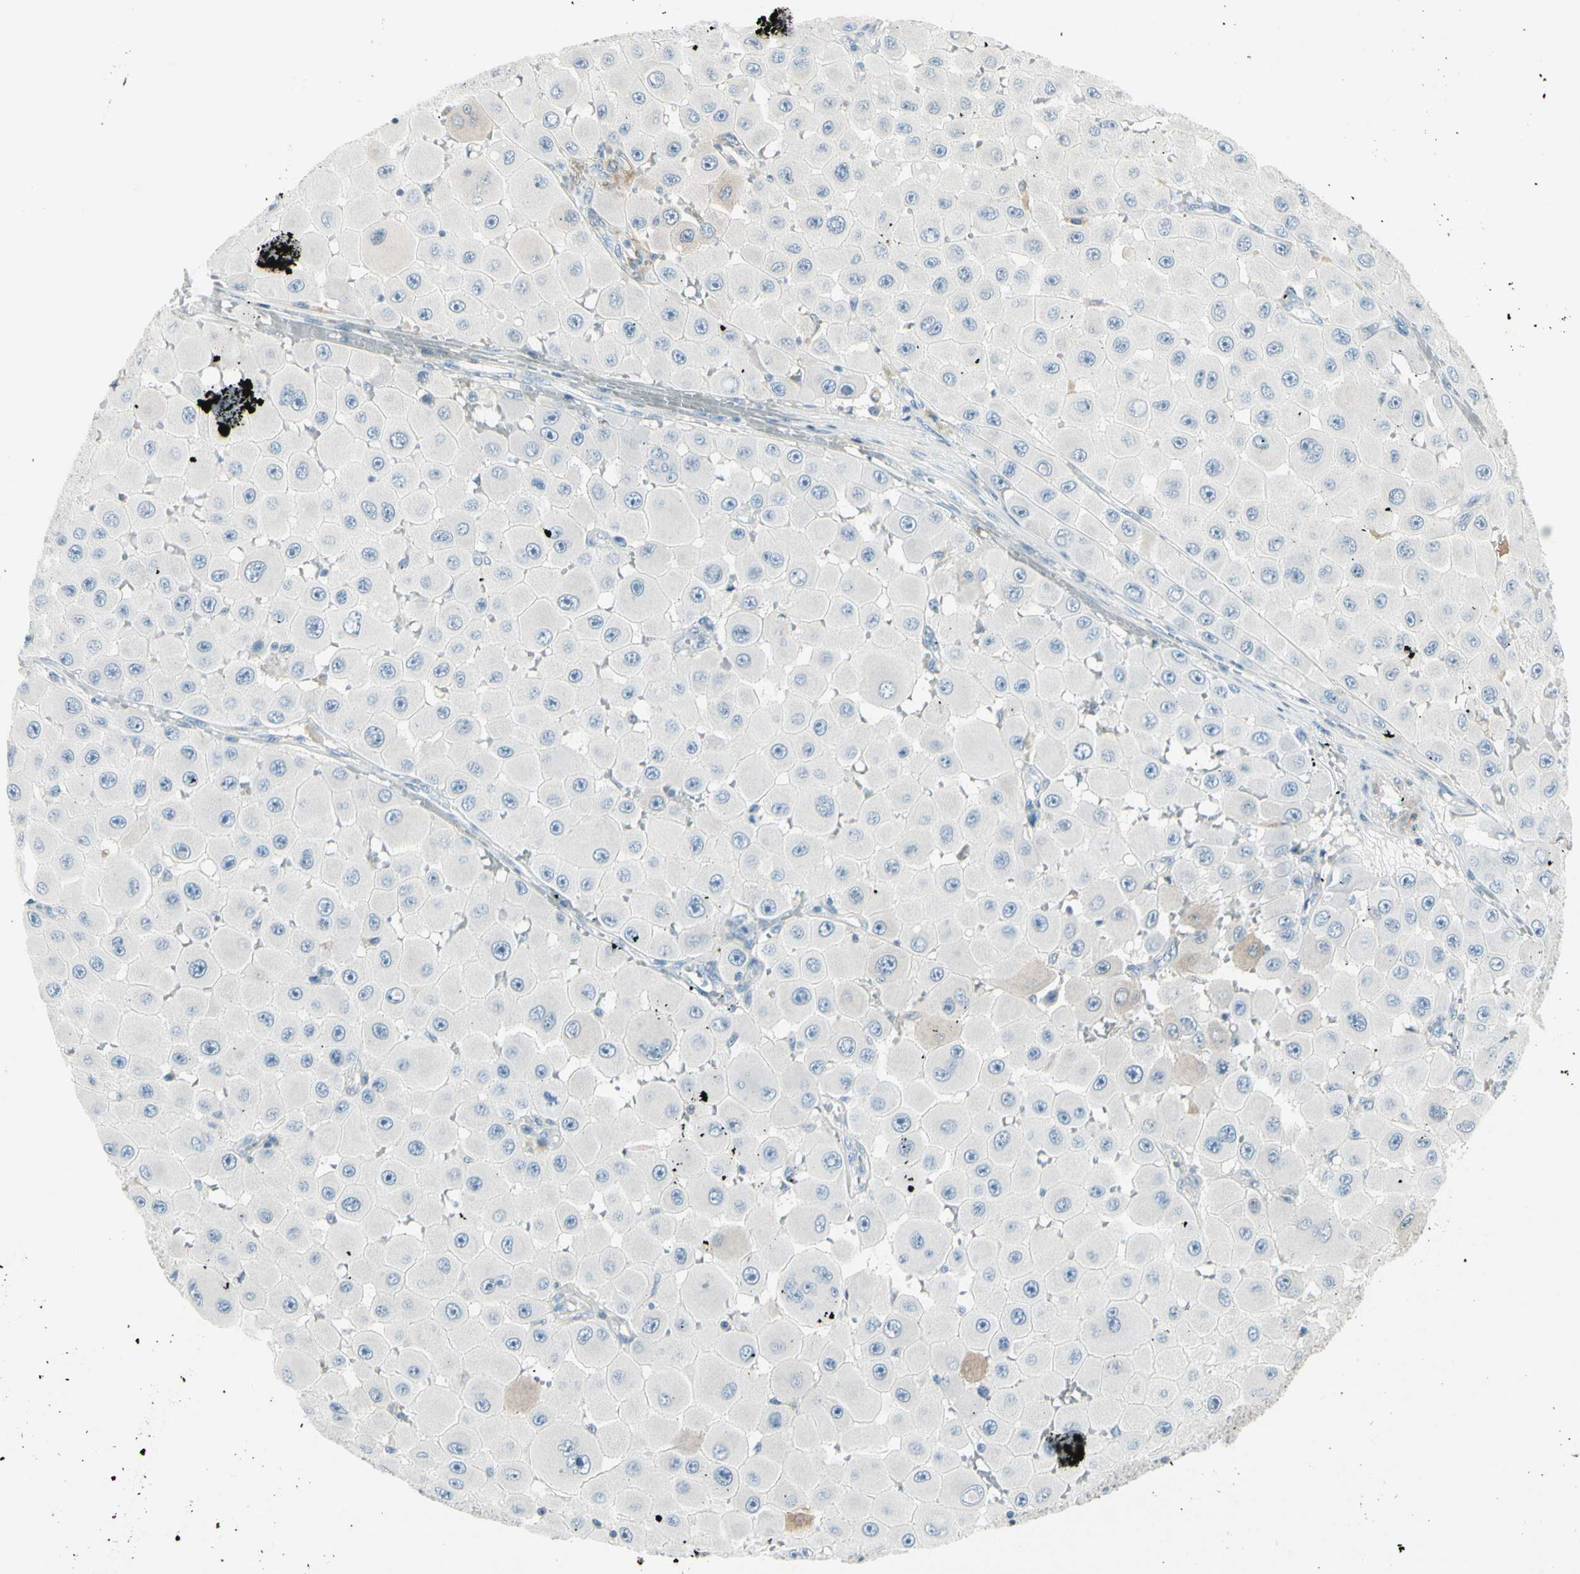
{"staining": {"intensity": "strong", "quantity": "25%-75%", "location": "cytoplasmic/membranous"}, "tissue": "melanoma", "cell_type": "Tumor cells", "image_type": "cancer", "snomed": [{"axis": "morphology", "description": "Malignant melanoma, NOS"}, {"axis": "topography", "description": "Skin"}], "caption": "About 25%-75% of tumor cells in human melanoma demonstrate strong cytoplasmic/membranous protein staining as visualized by brown immunohistochemical staining.", "gene": "TRAF1", "patient": {"sex": "female", "age": 81}}